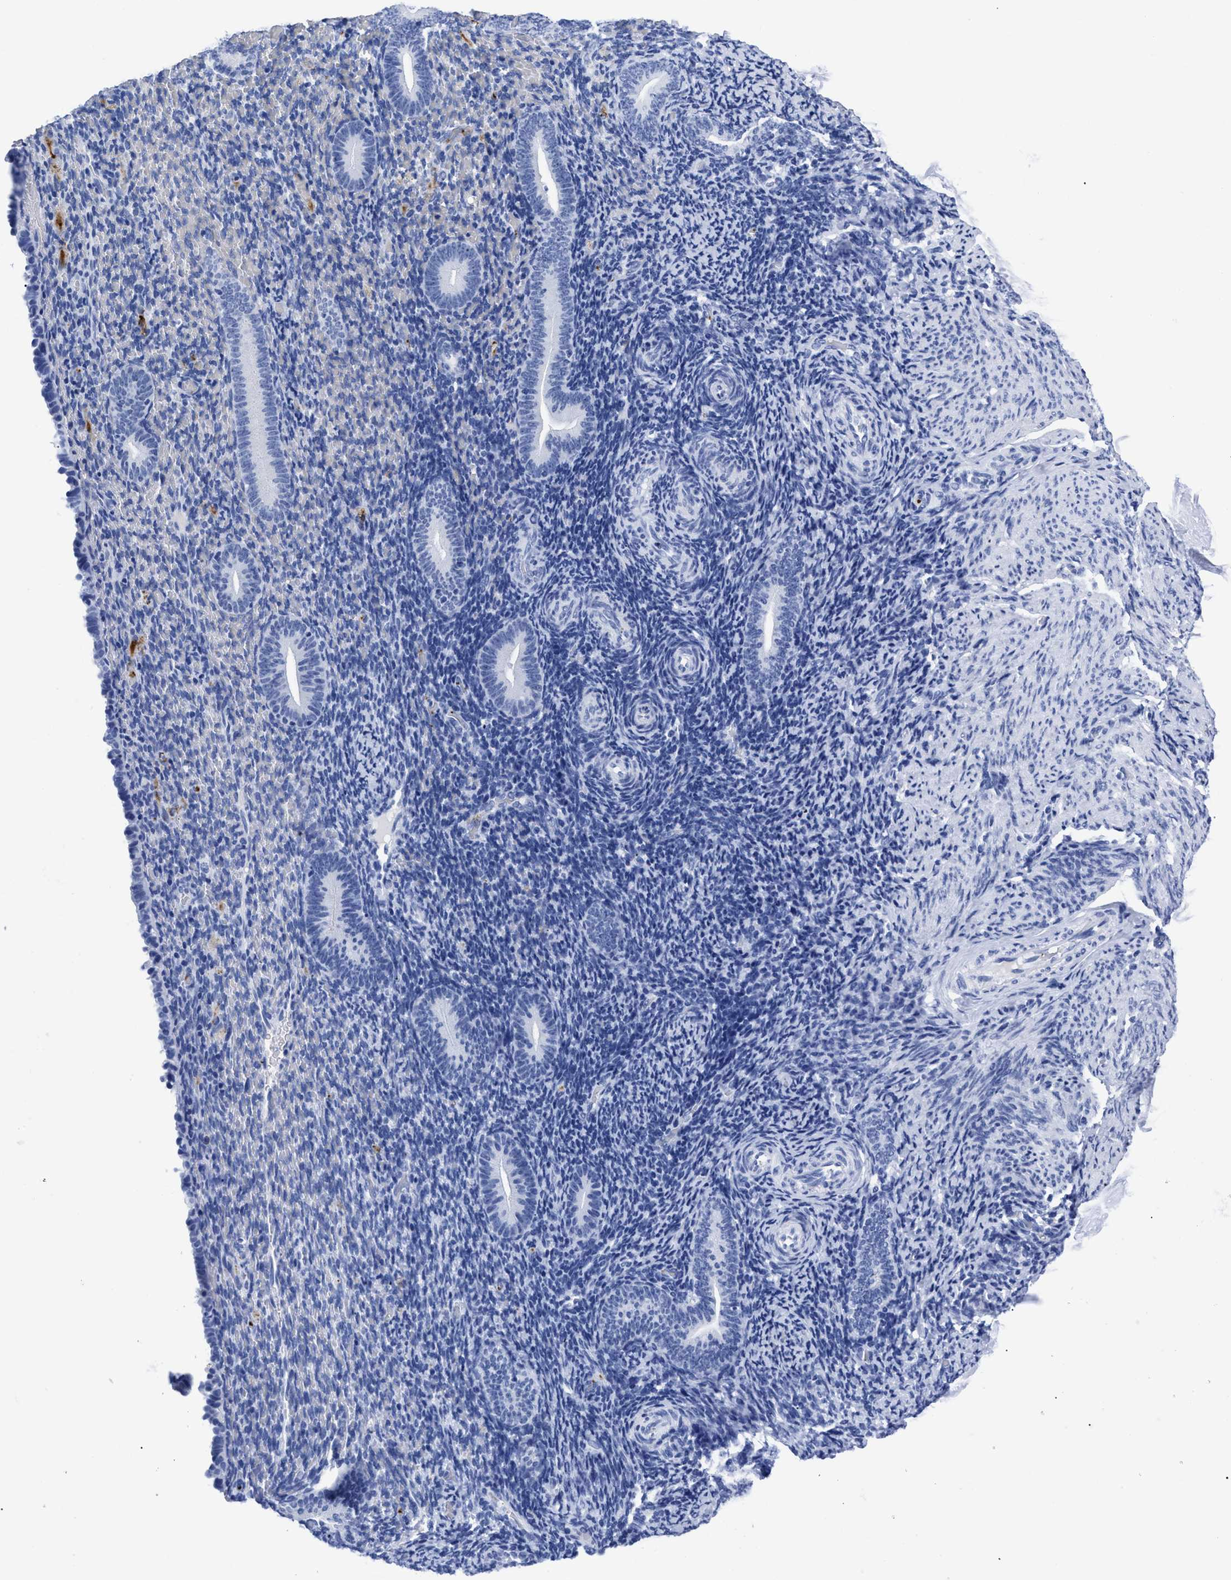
{"staining": {"intensity": "negative", "quantity": "none", "location": "none"}, "tissue": "endometrium", "cell_type": "Cells in endometrial stroma", "image_type": "normal", "snomed": [{"axis": "morphology", "description": "Normal tissue, NOS"}, {"axis": "topography", "description": "Endometrium"}], "caption": "Cells in endometrial stroma show no significant staining in normal endometrium. (Stains: DAB (3,3'-diaminobenzidine) immunohistochemistry with hematoxylin counter stain, Microscopy: brightfield microscopy at high magnification).", "gene": "TREML1", "patient": {"sex": "female", "age": 51}}